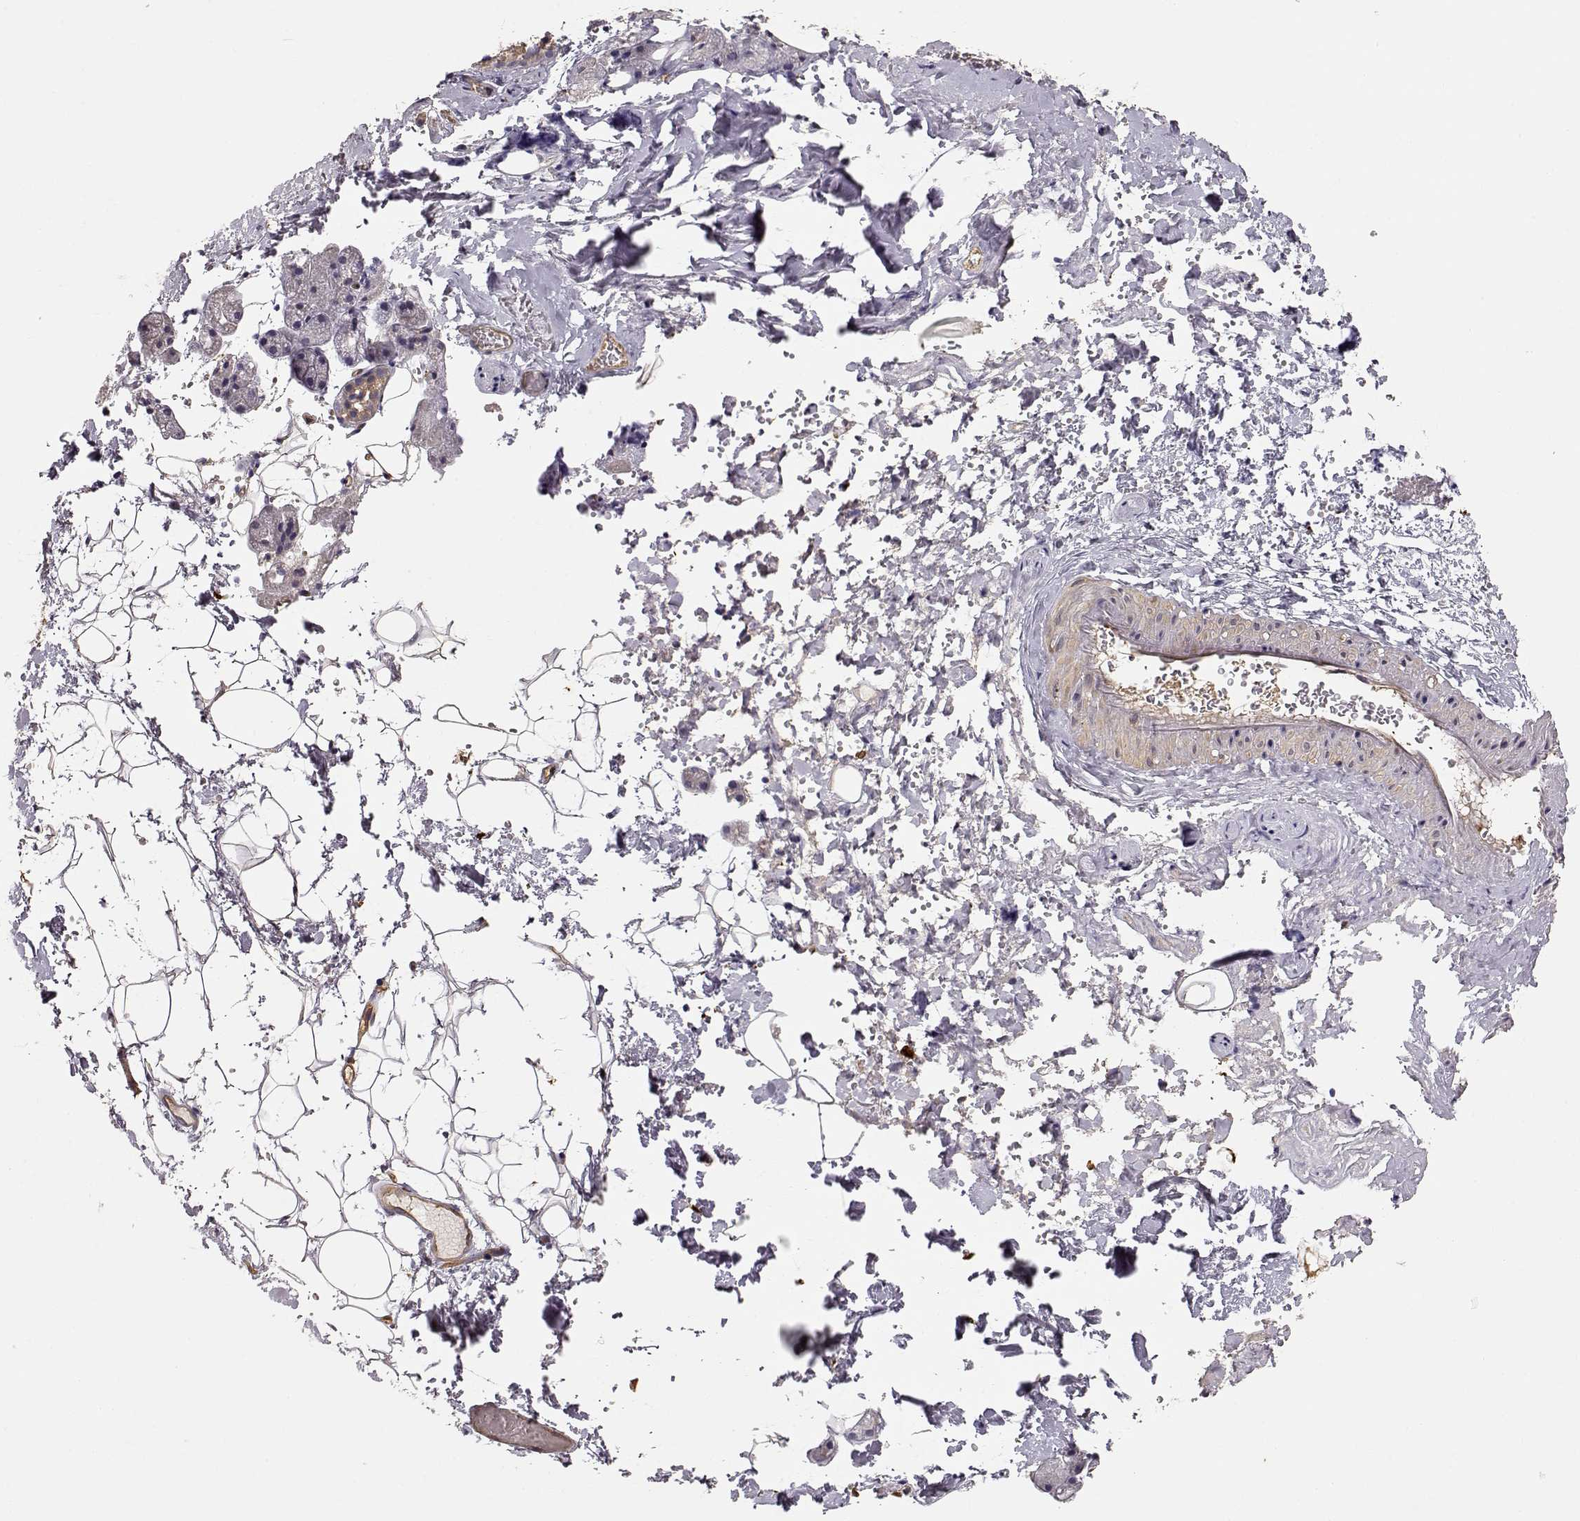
{"staining": {"intensity": "weak", "quantity": ">75%", "location": "cytoplasmic/membranous"}, "tissue": "salivary gland", "cell_type": "Glandular cells", "image_type": "normal", "snomed": [{"axis": "morphology", "description": "Normal tissue, NOS"}, {"axis": "topography", "description": "Salivary gland"}], "caption": "Immunohistochemical staining of normal human salivary gland shows >75% levels of weak cytoplasmic/membranous protein staining in about >75% of glandular cells.", "gene": "ARHGEF2", "patient": {"sex": "male", "age": 38}}